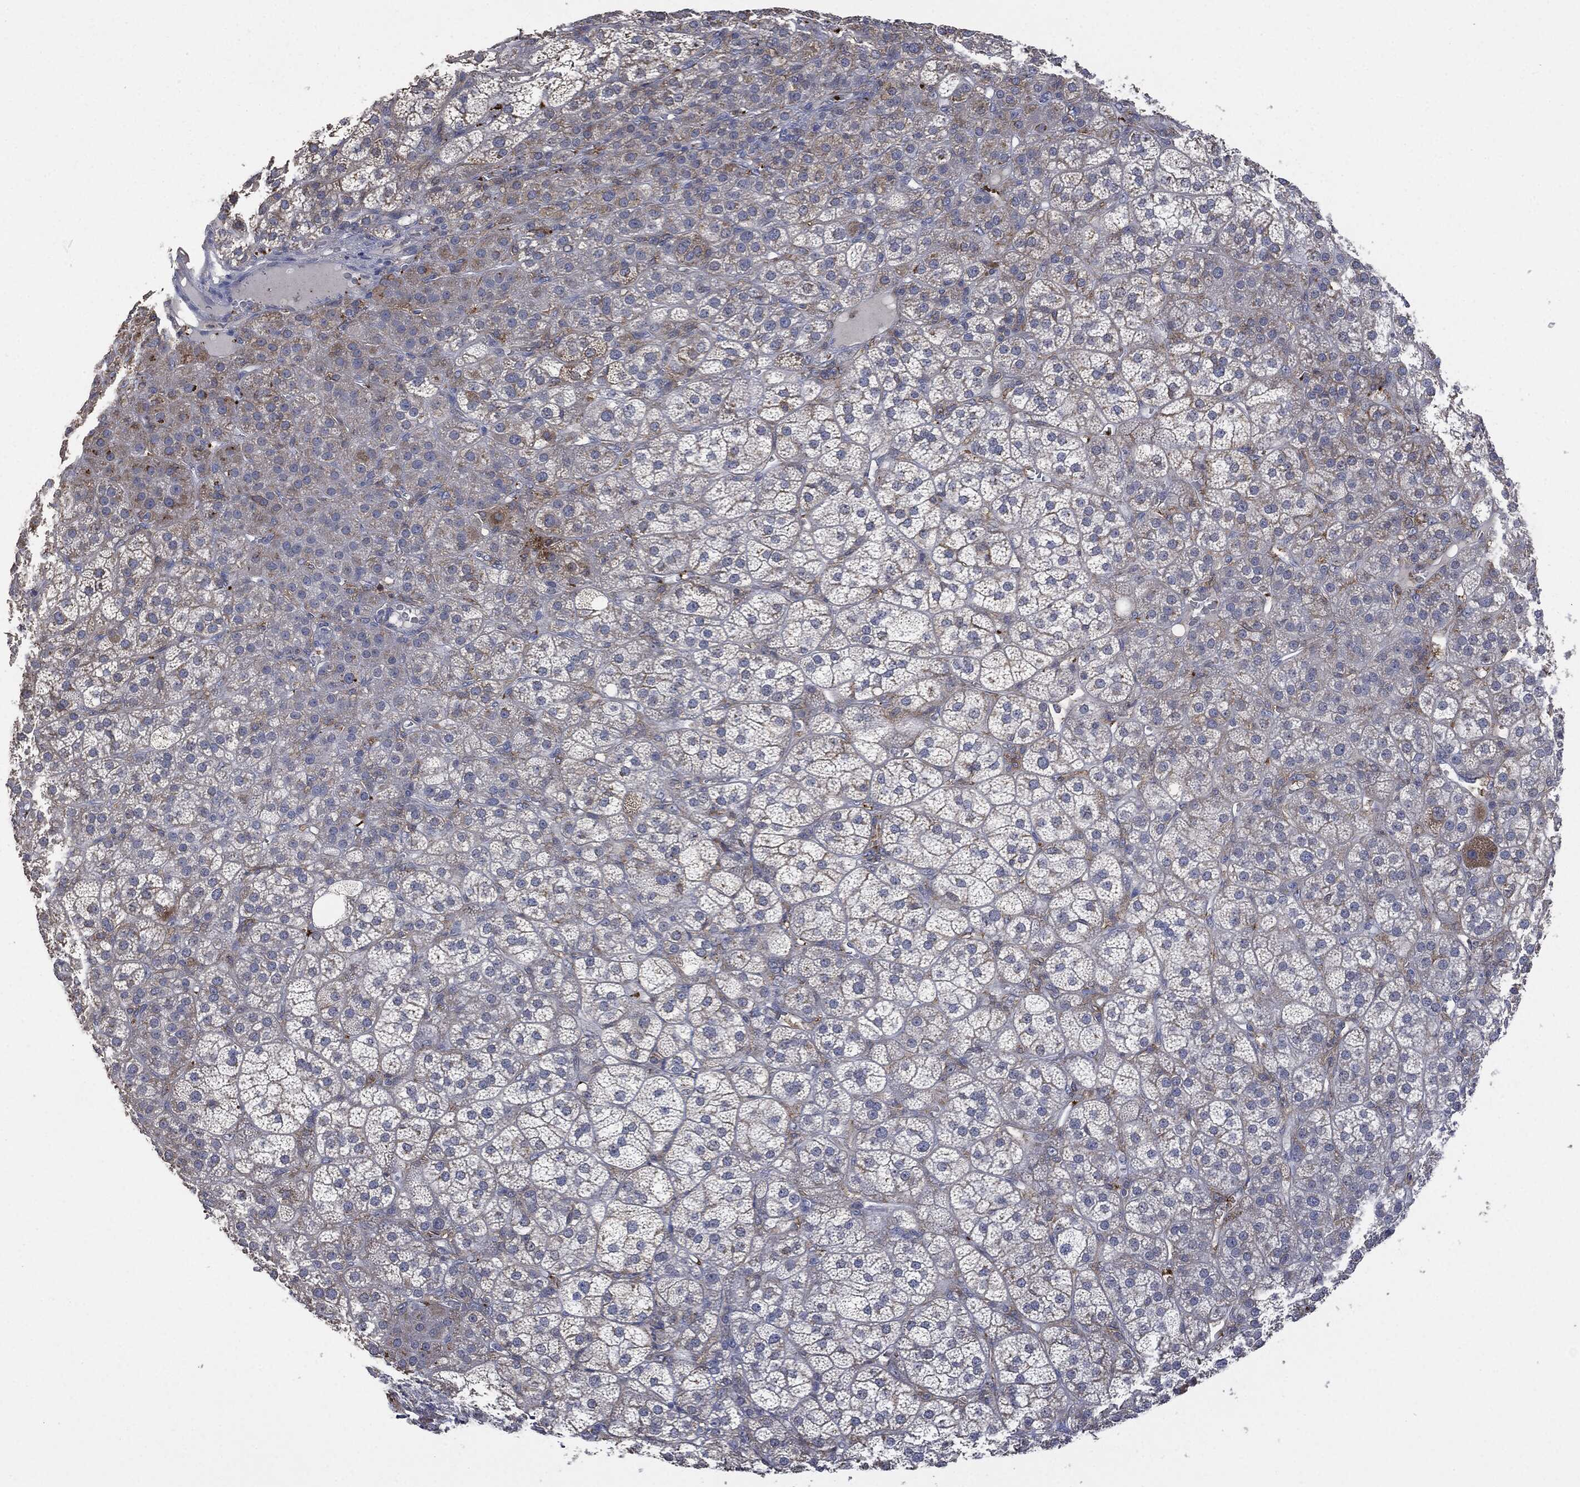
{"staining": {"intensity": "moderate", "quantity": "<25%", "location": "cytoplasmic/membranous"}, "tissue": "adrenal gland", "cell_type": "Glandular cells", "image_type": "normal", "snomed": [{"axis": "morphology", "description": "Normal tissue, NOS"}, {"axis": "topography", "description": "Adrenal gland"}], "caption": "The immunohistochemical stain labels moderate cytoplasmic/membranous expression in glandular cells of benign adrenal gland.", "gene": "CD33", "patient": {"sex": "female", "age": 60}}